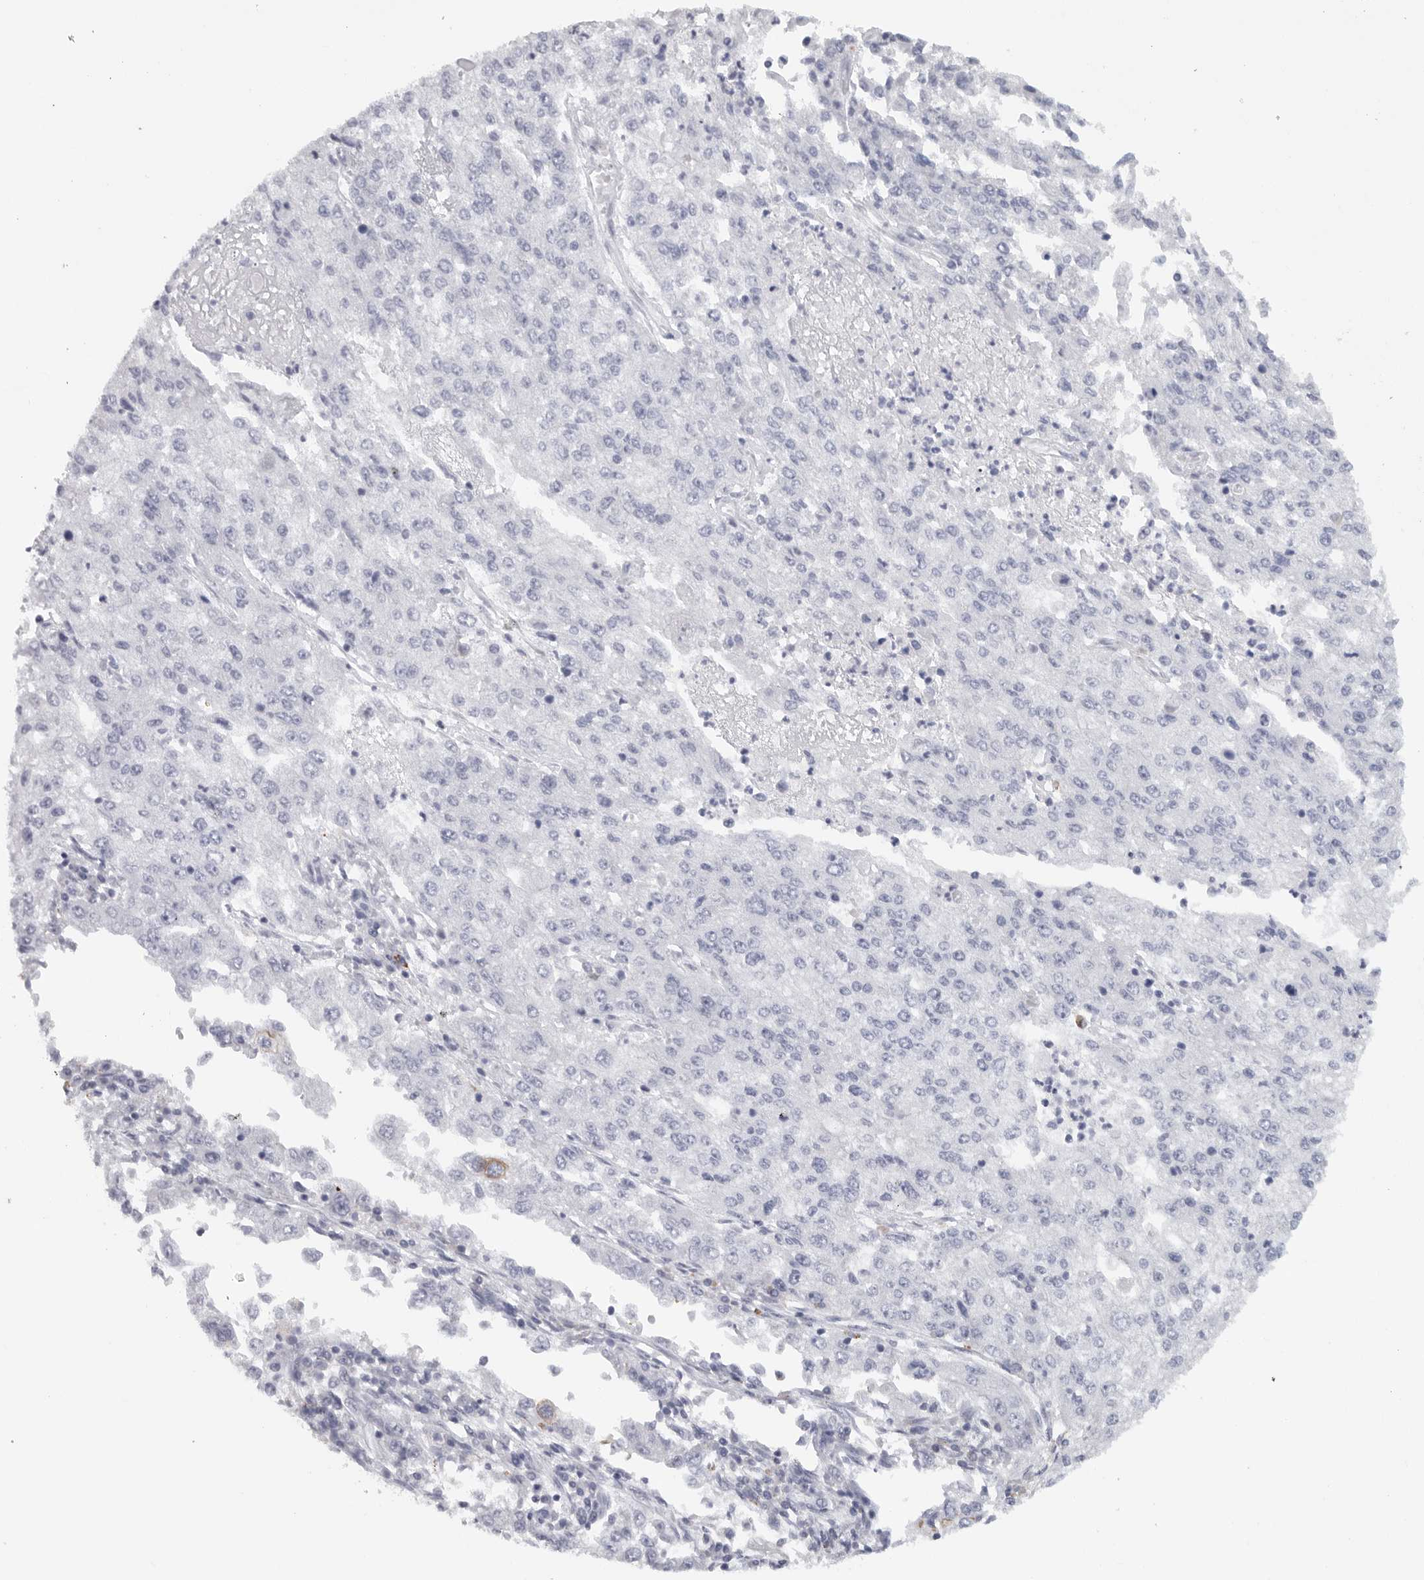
{"staining": {"intensity": "negative", "quantity": "none", "location": "none"}, "tissue": "endometrial cancer", "cell_type": "Tumor cells", "image_type": "cancer", "snomed": [{"axis": "morphology", "description": "Adenocarcinoma, NOS"}, {"axis": "topography", "description": "Endometrium"}], "caption": "Immunohistochemical staining of endometrial cancer exhibits no significant positivity in tumor cells.", "gene": "TMEM69", "patient": {"sex": "female", "age": 49}}